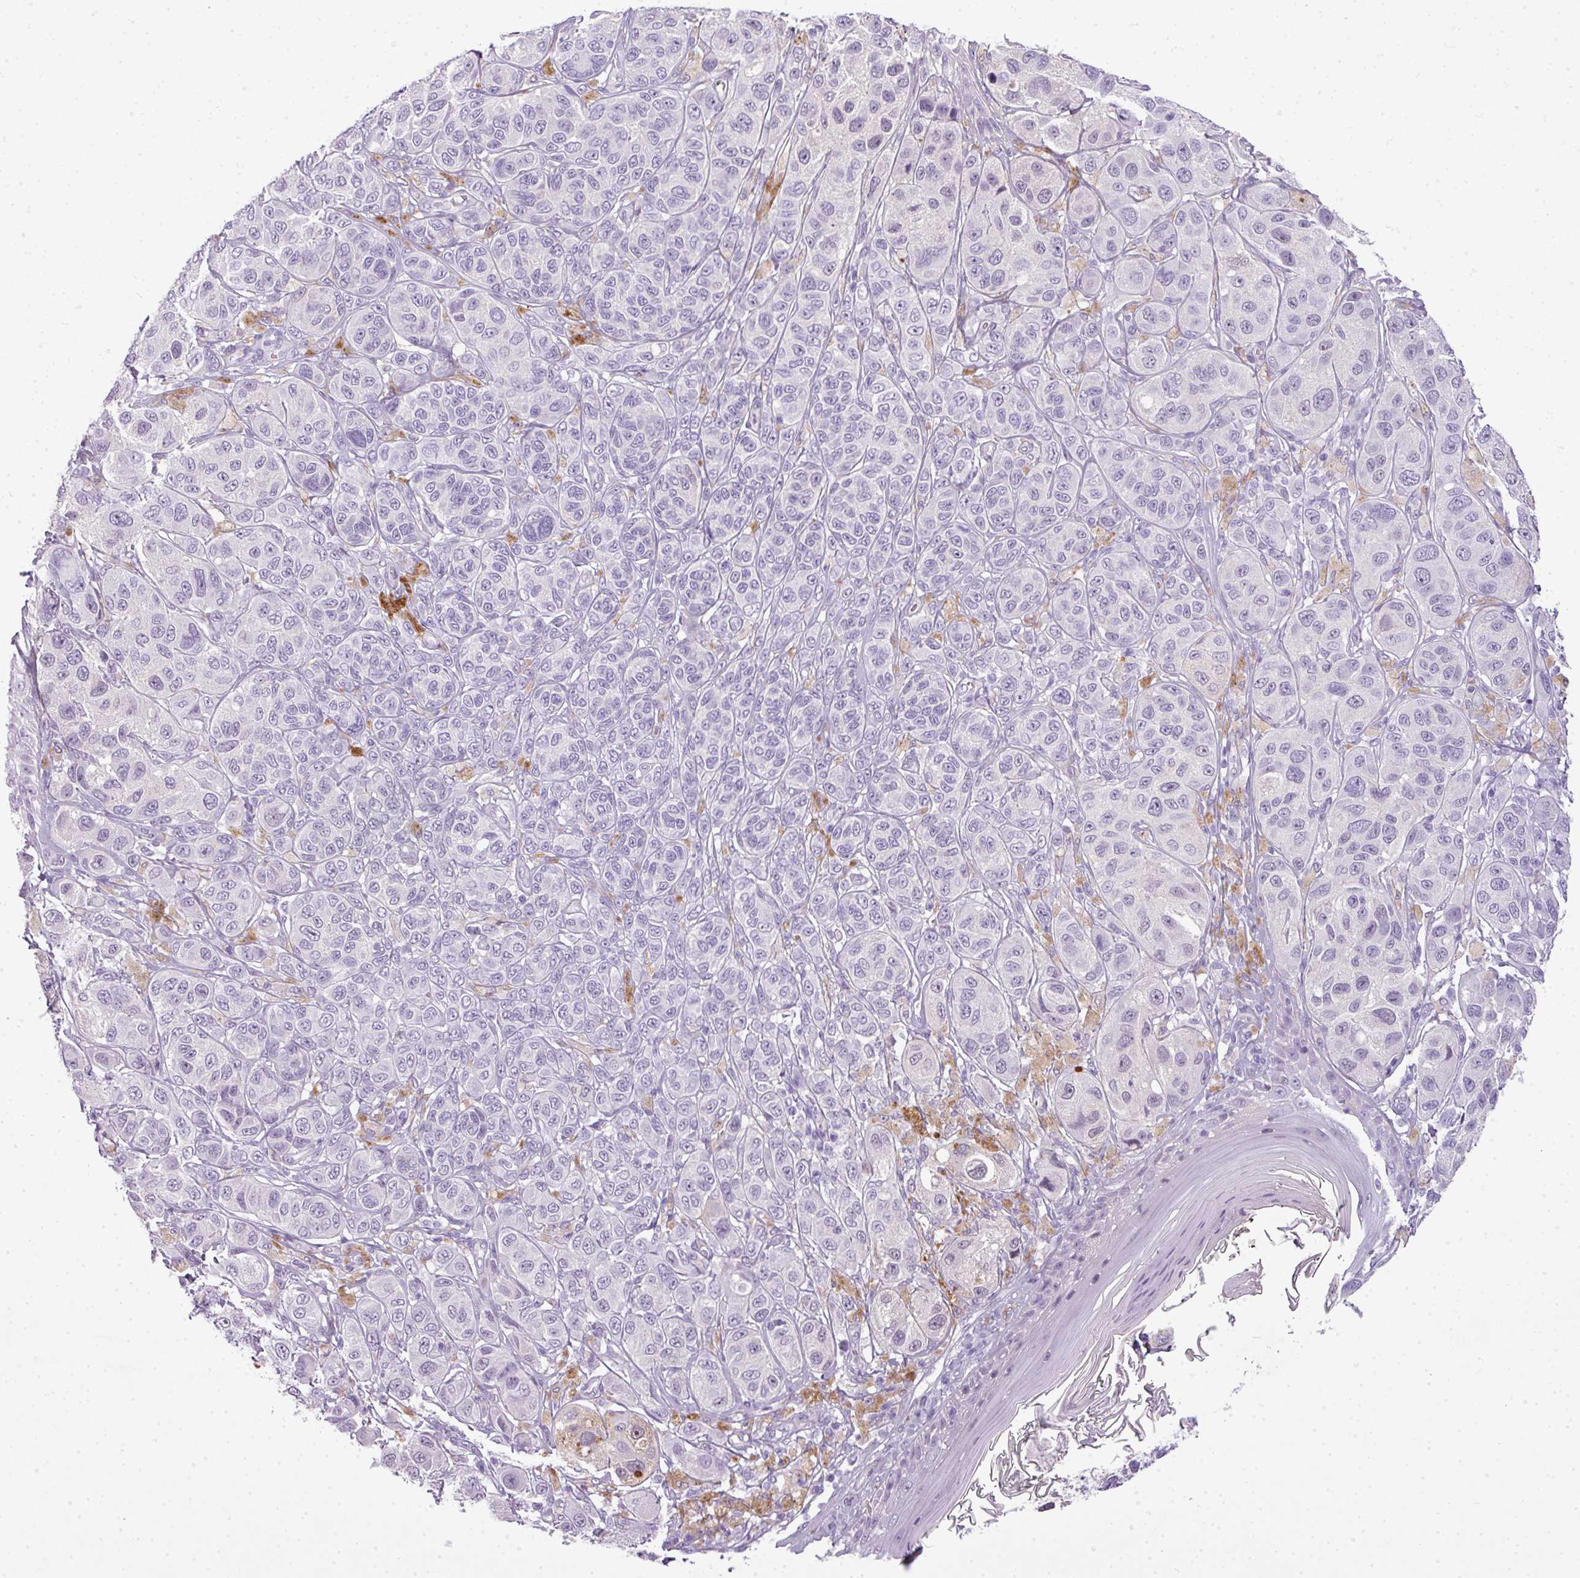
{"staining": {"intensity": "negative", "quantity": "none", "location": "none"}, "tissue": "melanoma", "cell_type": "Tumor cells", "image_type": "cancer", "snomed": [{"axis": "morphology", "description": "Malignant melanoma, NOS"}, {"axis": "topography", "description": "Skin"}], "caption": "IHC micrograph of neoplastic tissue: melanoma stained with DAB (3,3'-diaminobenzidine) exhibits no significant protein staining in tumor cells.", "gene": "C4B", "patient": {"sex": "male", "age": 42}}